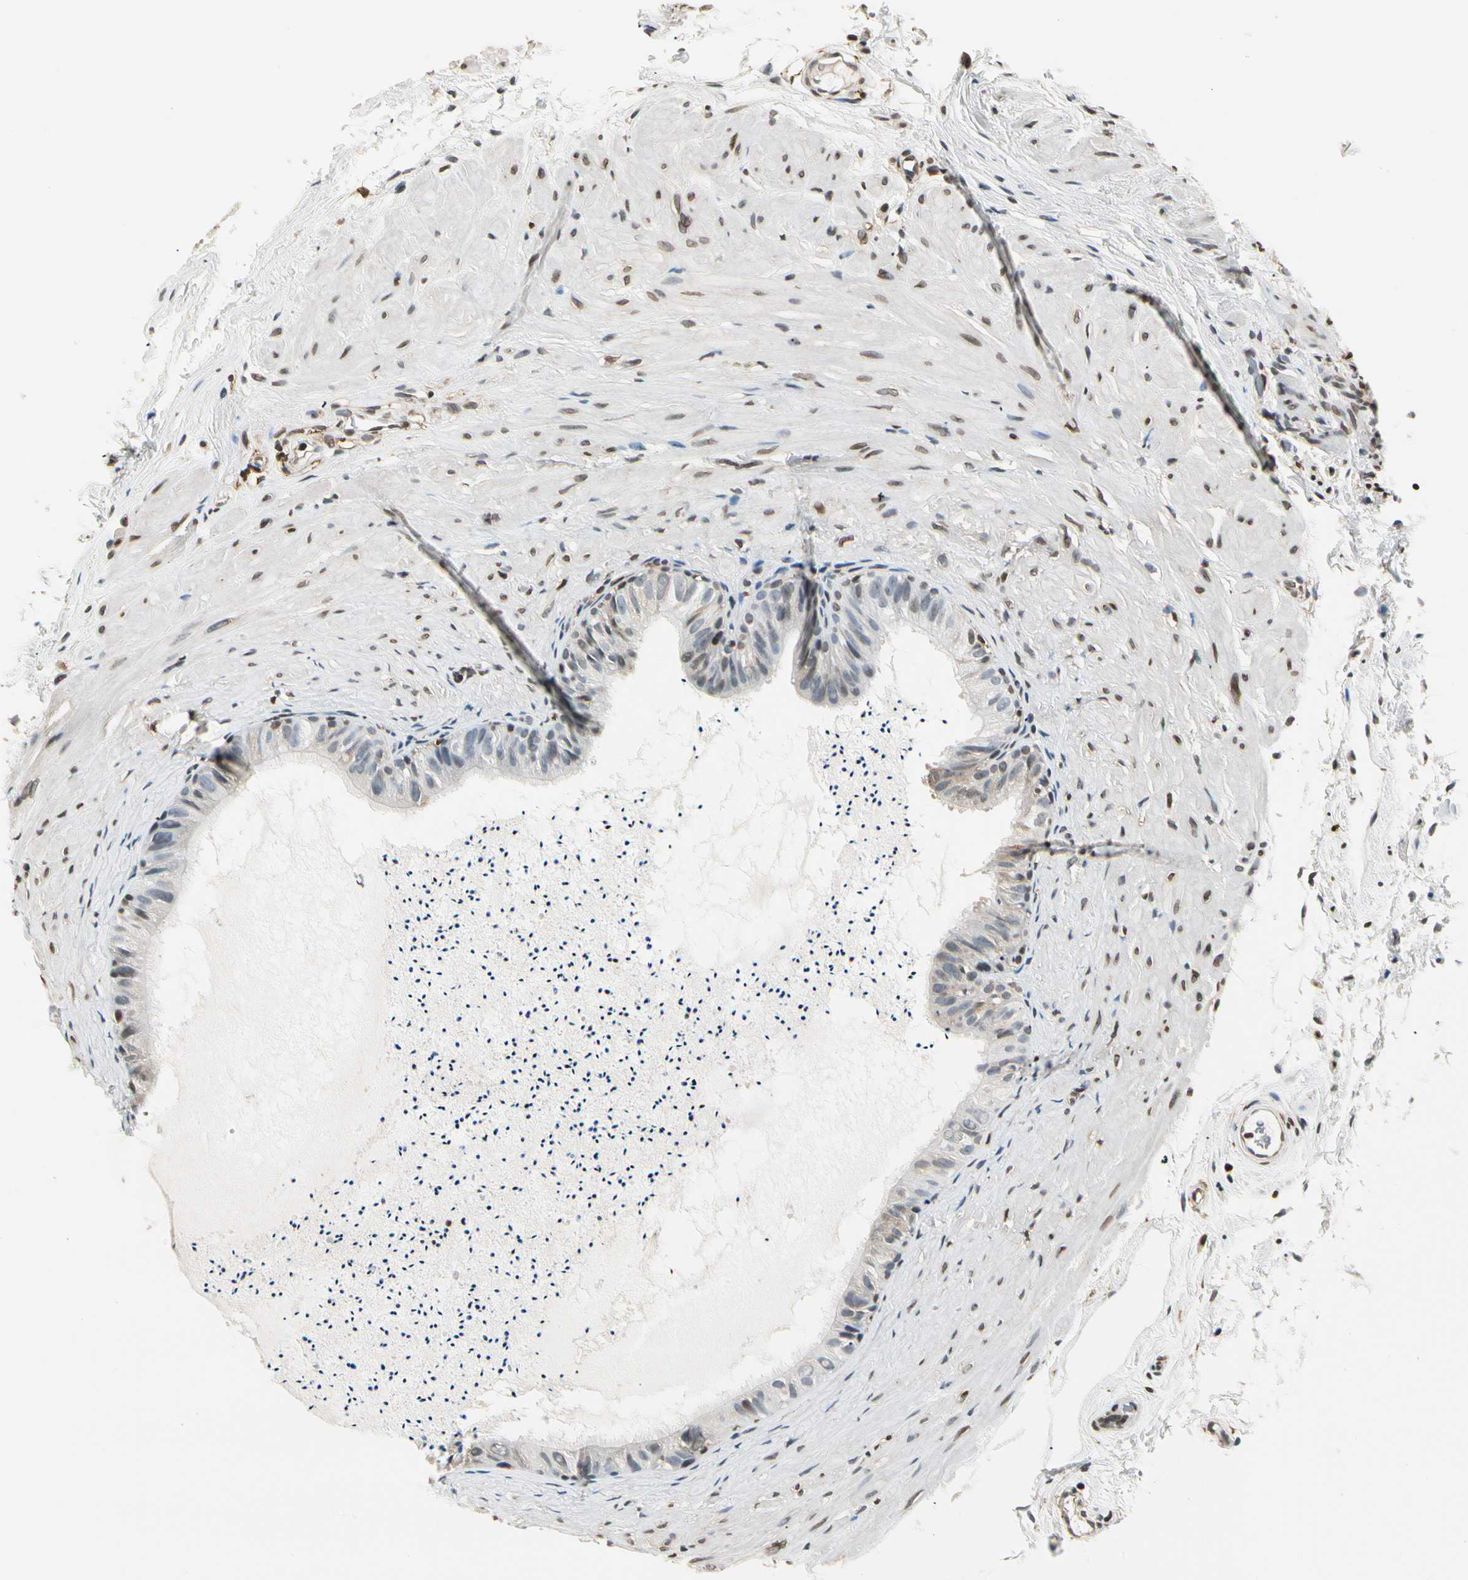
{"staining": {"intensity": "weak", "quantity": "25%-75%", "location": "cytoplasmic/membranous,nuclear"}, "tissue": "epididymis", "cell_type": "Glandular cells", "image_type": "normal", "snomed": [{"axis": "morphology", "description": "Normal tissue, NOS"}, {"axis": "topography", "description": "Epididymis"}], "caption": "About 25%-75% of glandular cells in unremarkable human epididymis demonstrate weak cytoplasmic/membranous,nuclear protein expression as visualized by brown immunohistochemical staining.", "gene": "FER", "patient": {"sex": "male", "age": 77}}